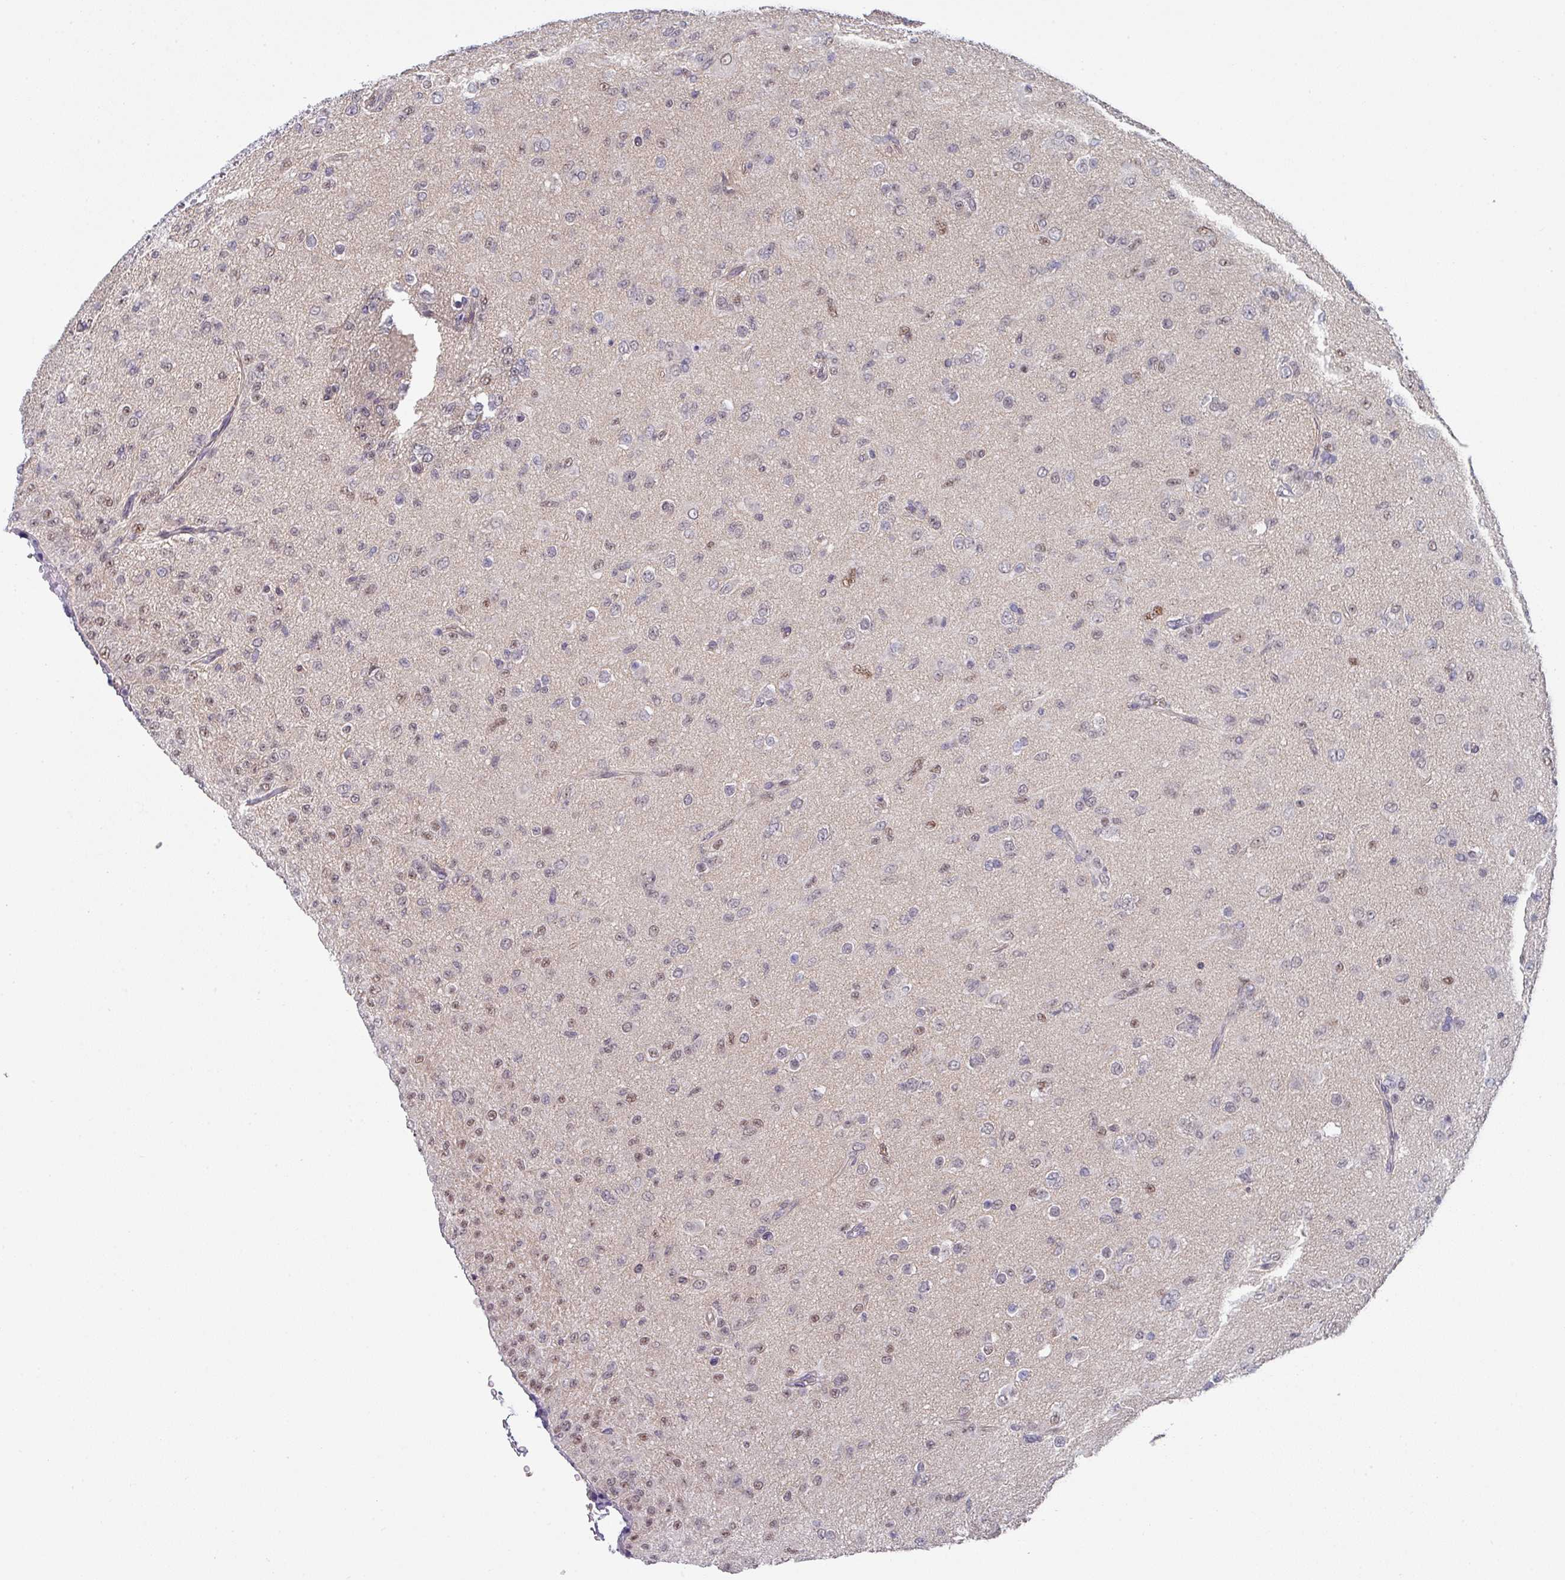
{"staining": {"intensity": "moderate", "quantity": "<25%", "location": "nuclear"}, "tissue": "glioma", "cell_type": "Tumor cells", "image_type": "cancer", "snomed": [{"axis": "morphology", "description": "Glioma, malignant, Low grade"}, {"axis": "topography", "description": "Brain"}], "caption": "This is a photomicrograph of immunohistochemistry staining of glioma, which shows moderate positivity in the nuclear of tumor cells.", "gene": "TMED5", "patient": {"sex": "male", "age": 65}}